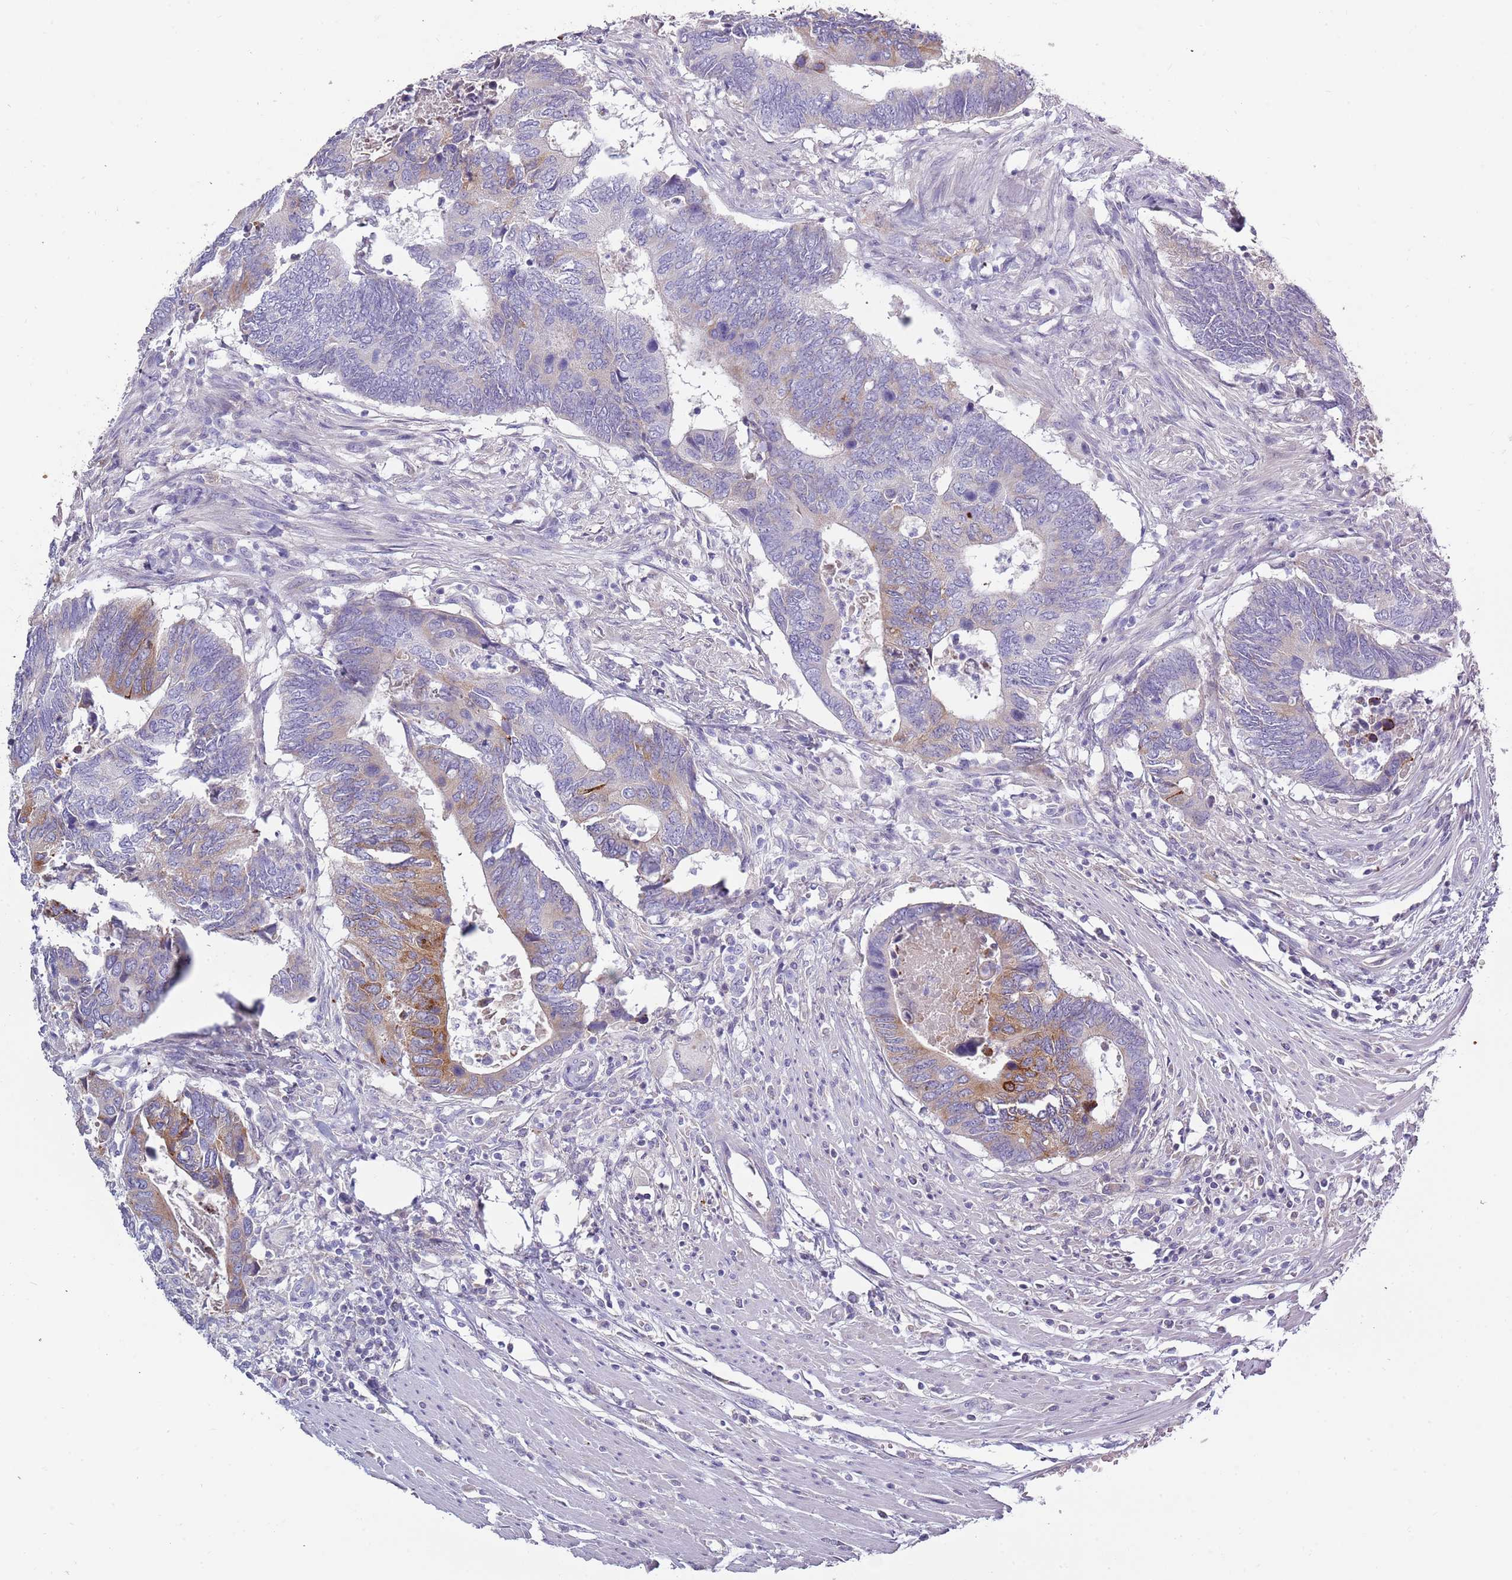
{"staining": {"intensity": "moderate", "quantity": "<25%", "location": "cytoplasmic/membranous"}, "tissue": "colorectal cancer", "cell_type": "Tumor cells", "image_type": "cancer", "snomed": [{"axis": "morphology", "description": "Adenocarcinoma, NOS"}, {"axis": "topography", "description": "Colon"}], "caption": "This micrograph shows colorectal cancer stained with immunohistochemistry (IHC) to label a protein in brown. The cytoplasmic/membranous of tumor cells show moderate positivity for the protein. Nuclei are counter-stained blue.", "gene": "TNFRSF6B", "patient": {"sex": "male", "age": 87}}